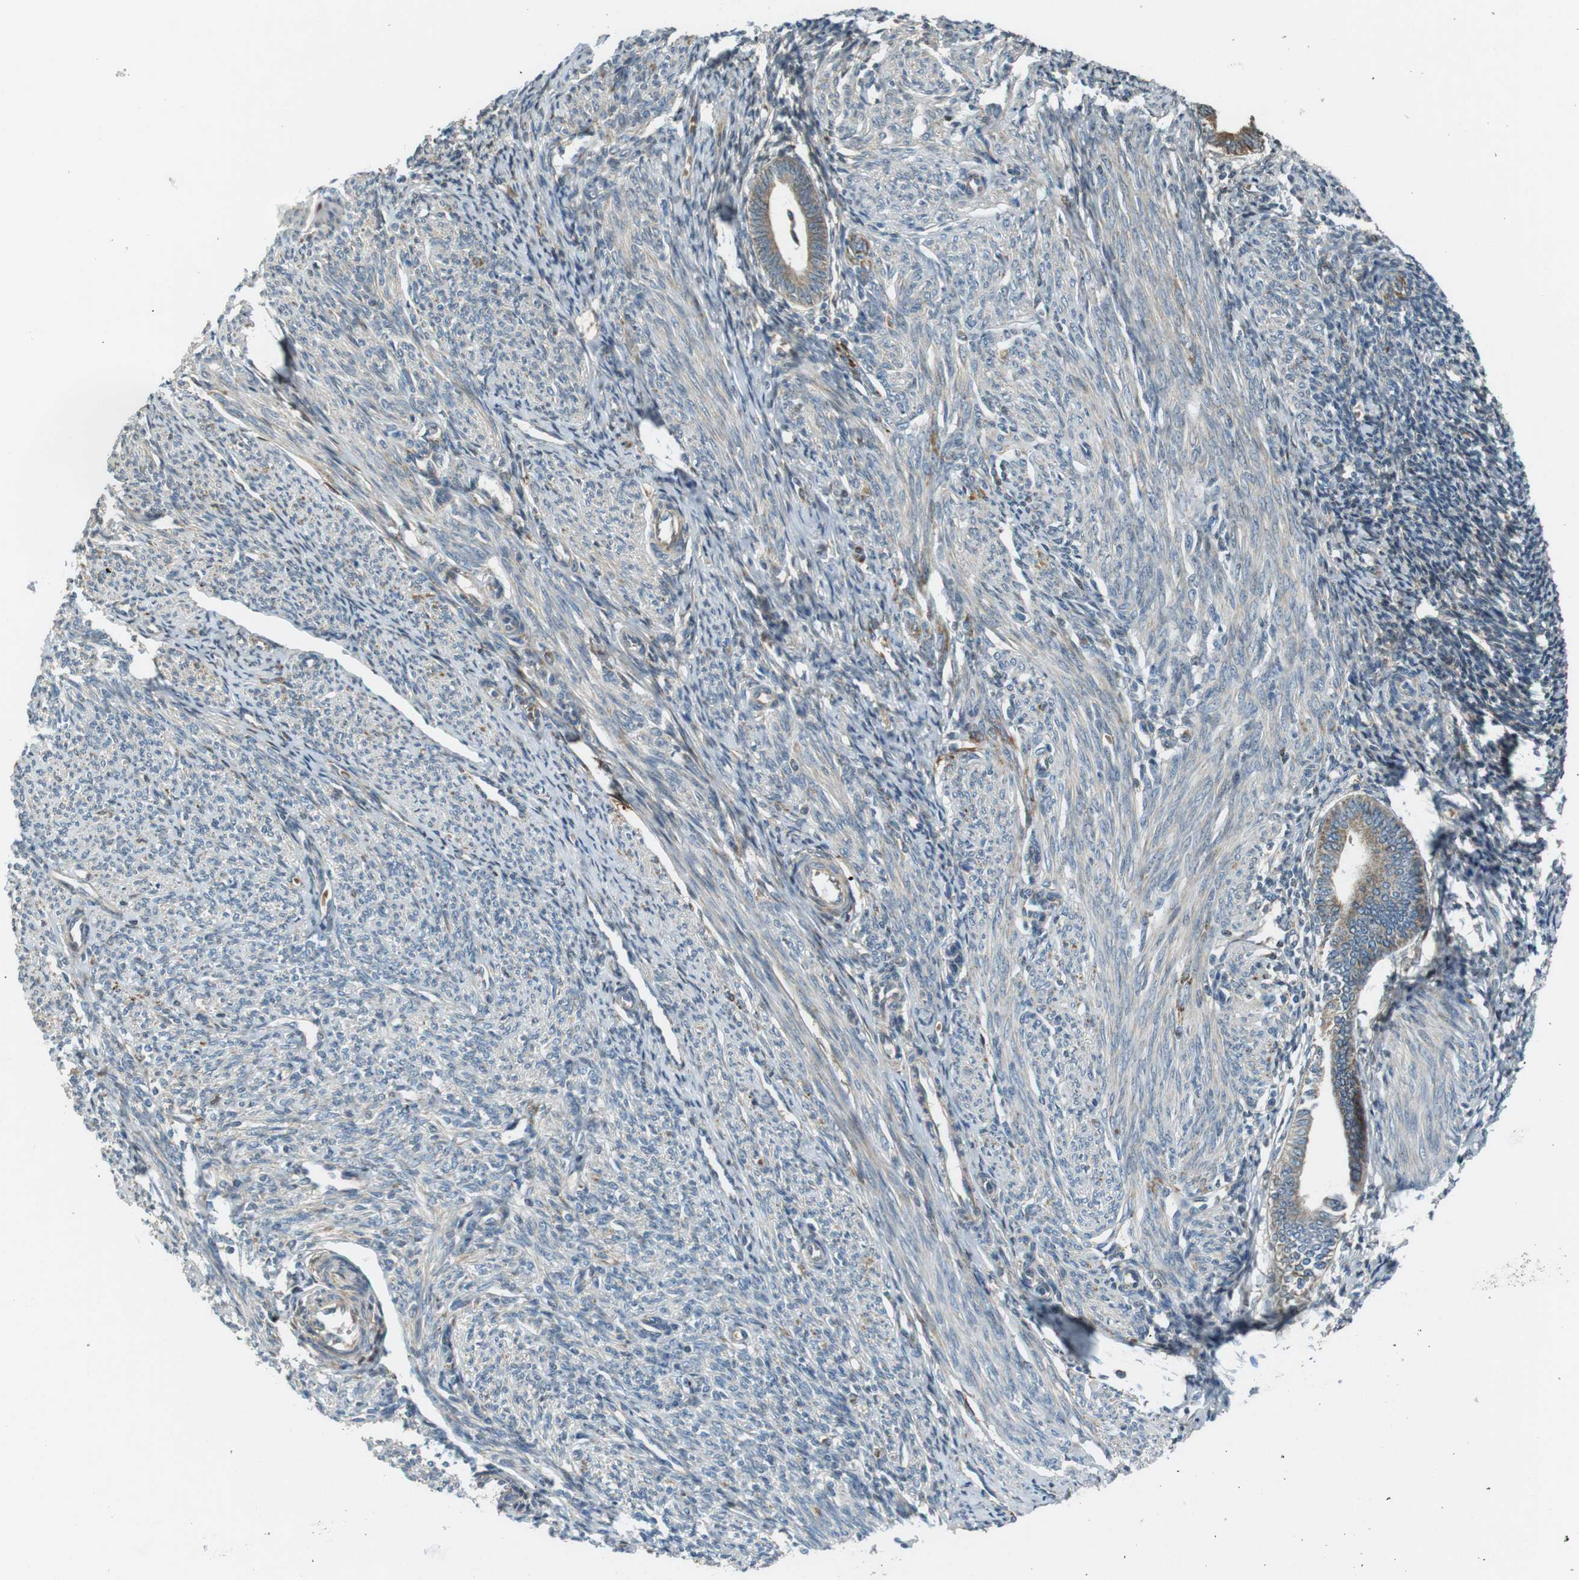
{"staining": {"intensity": "moderate", "quantity": "<25%", "location": "cytoplasmic/membranous"}, "tissue": "endometrium", "cell_type": "Cells in endometrial stroma", "image_type": "normal", "snomed": [{"axis": "morphology", "description": "Normal tissue, NOS"}, {"axis": "topography", "description": "Endometrium"}], "caption": "Brown immunohistochemical staining in normal human endometrium shows moderate cytoplasmic/membranous expression in approximately <25% of cells in endometrial stroma.", "gene": "IFFO2", "patient": {"sex": "female", "age": 57}}